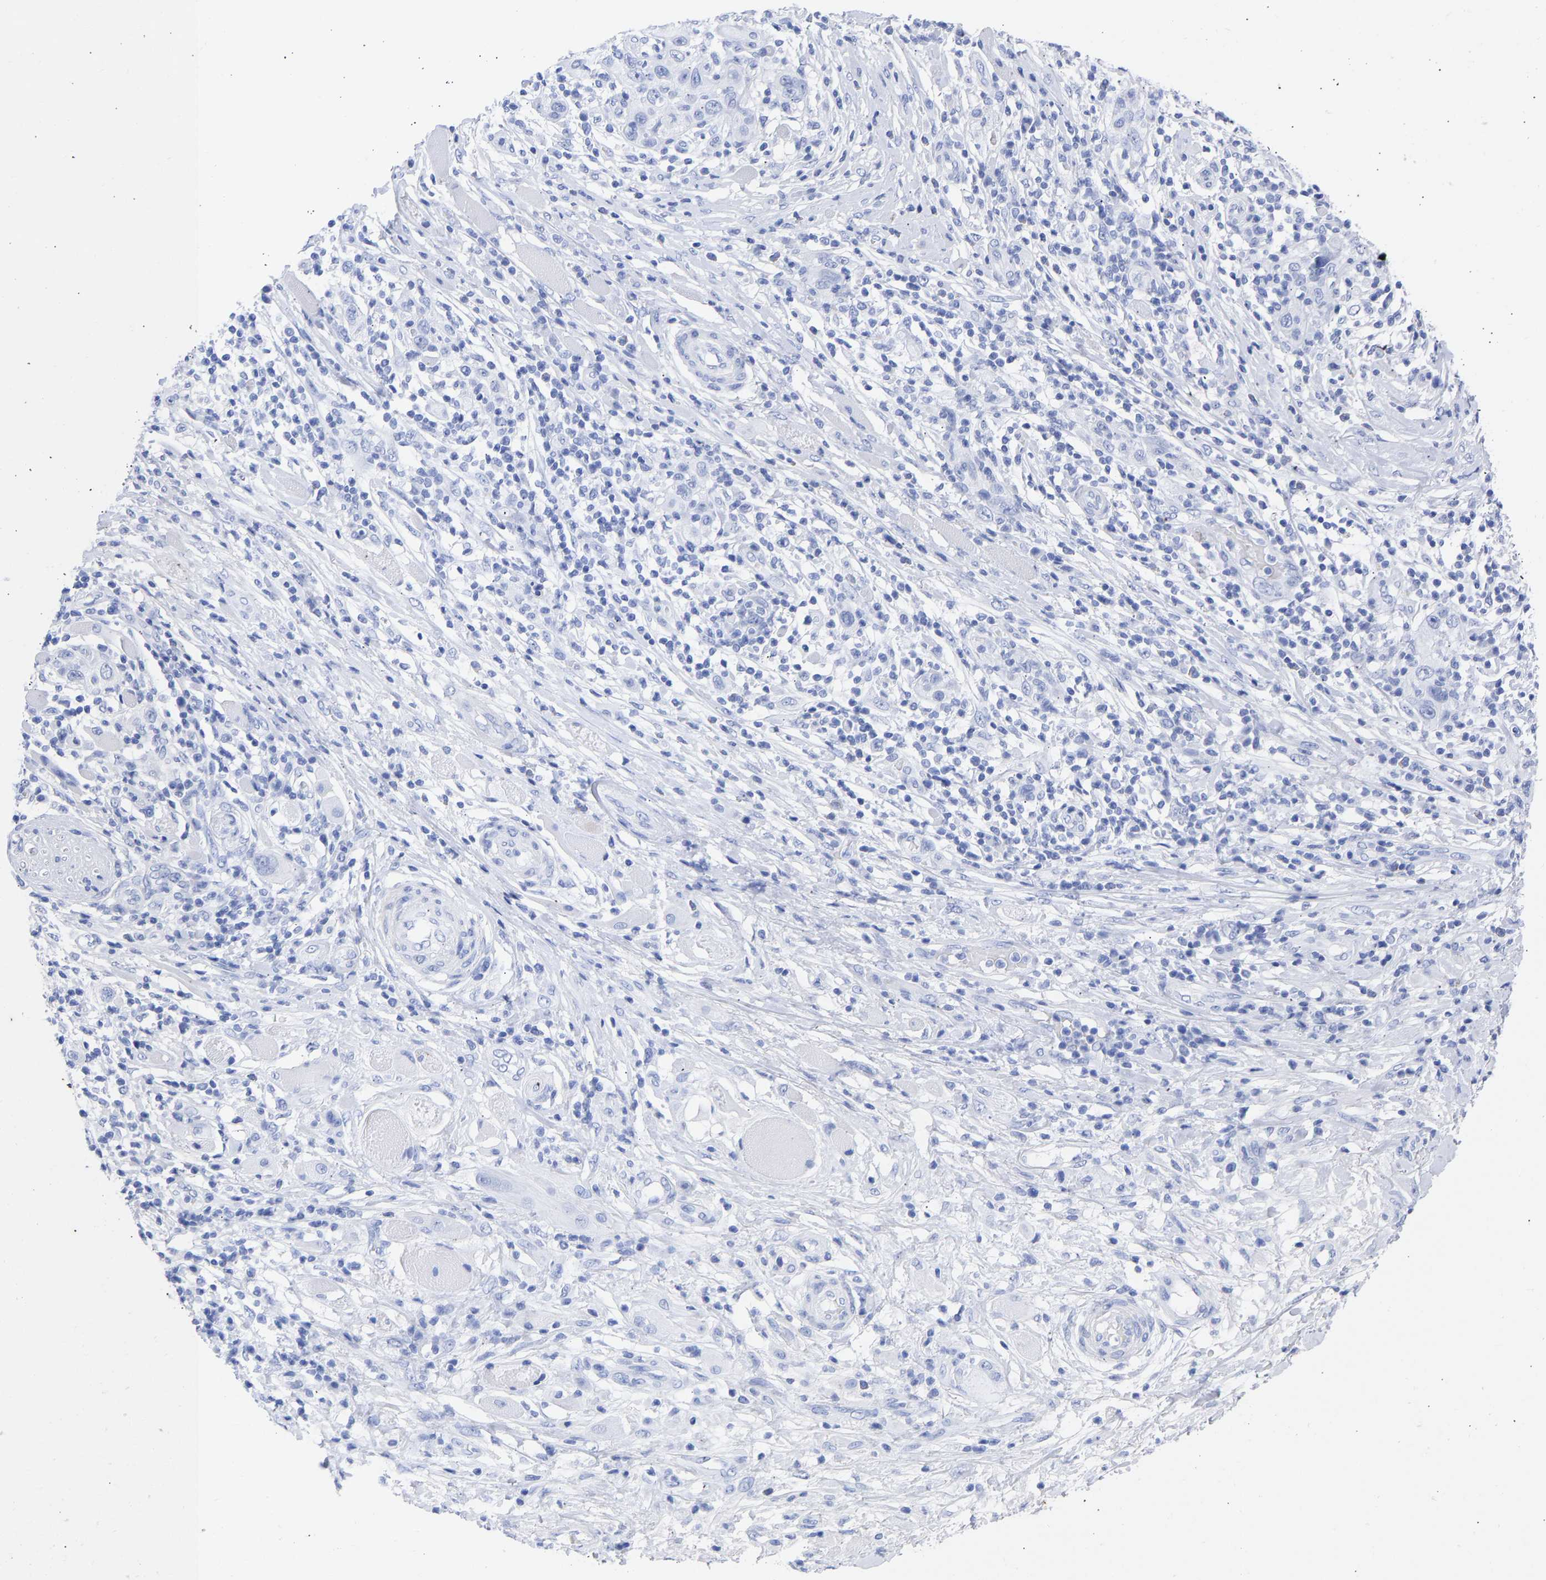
{"staining": {"intensity": "negative", "quantity": "none", "location": "none"}, "tissue": "skin cancer", "cell_type": "Tumor cells", "image_type": "cancer", "snomed": [{"axis": "morphology", "description": "Squamous cell carcinoma, NOS"}, {"axis": "topography", "description": "Skin"}], "caption": "Protein analysis of squamous cell carcinoma (skin) reveals no significant staining in tumor cells. (DAB immunohistochemistry (IHC) with hematoxylin counter stain).", "gene": "KRT1", "patient": {"sex": "female", "age": 88}}